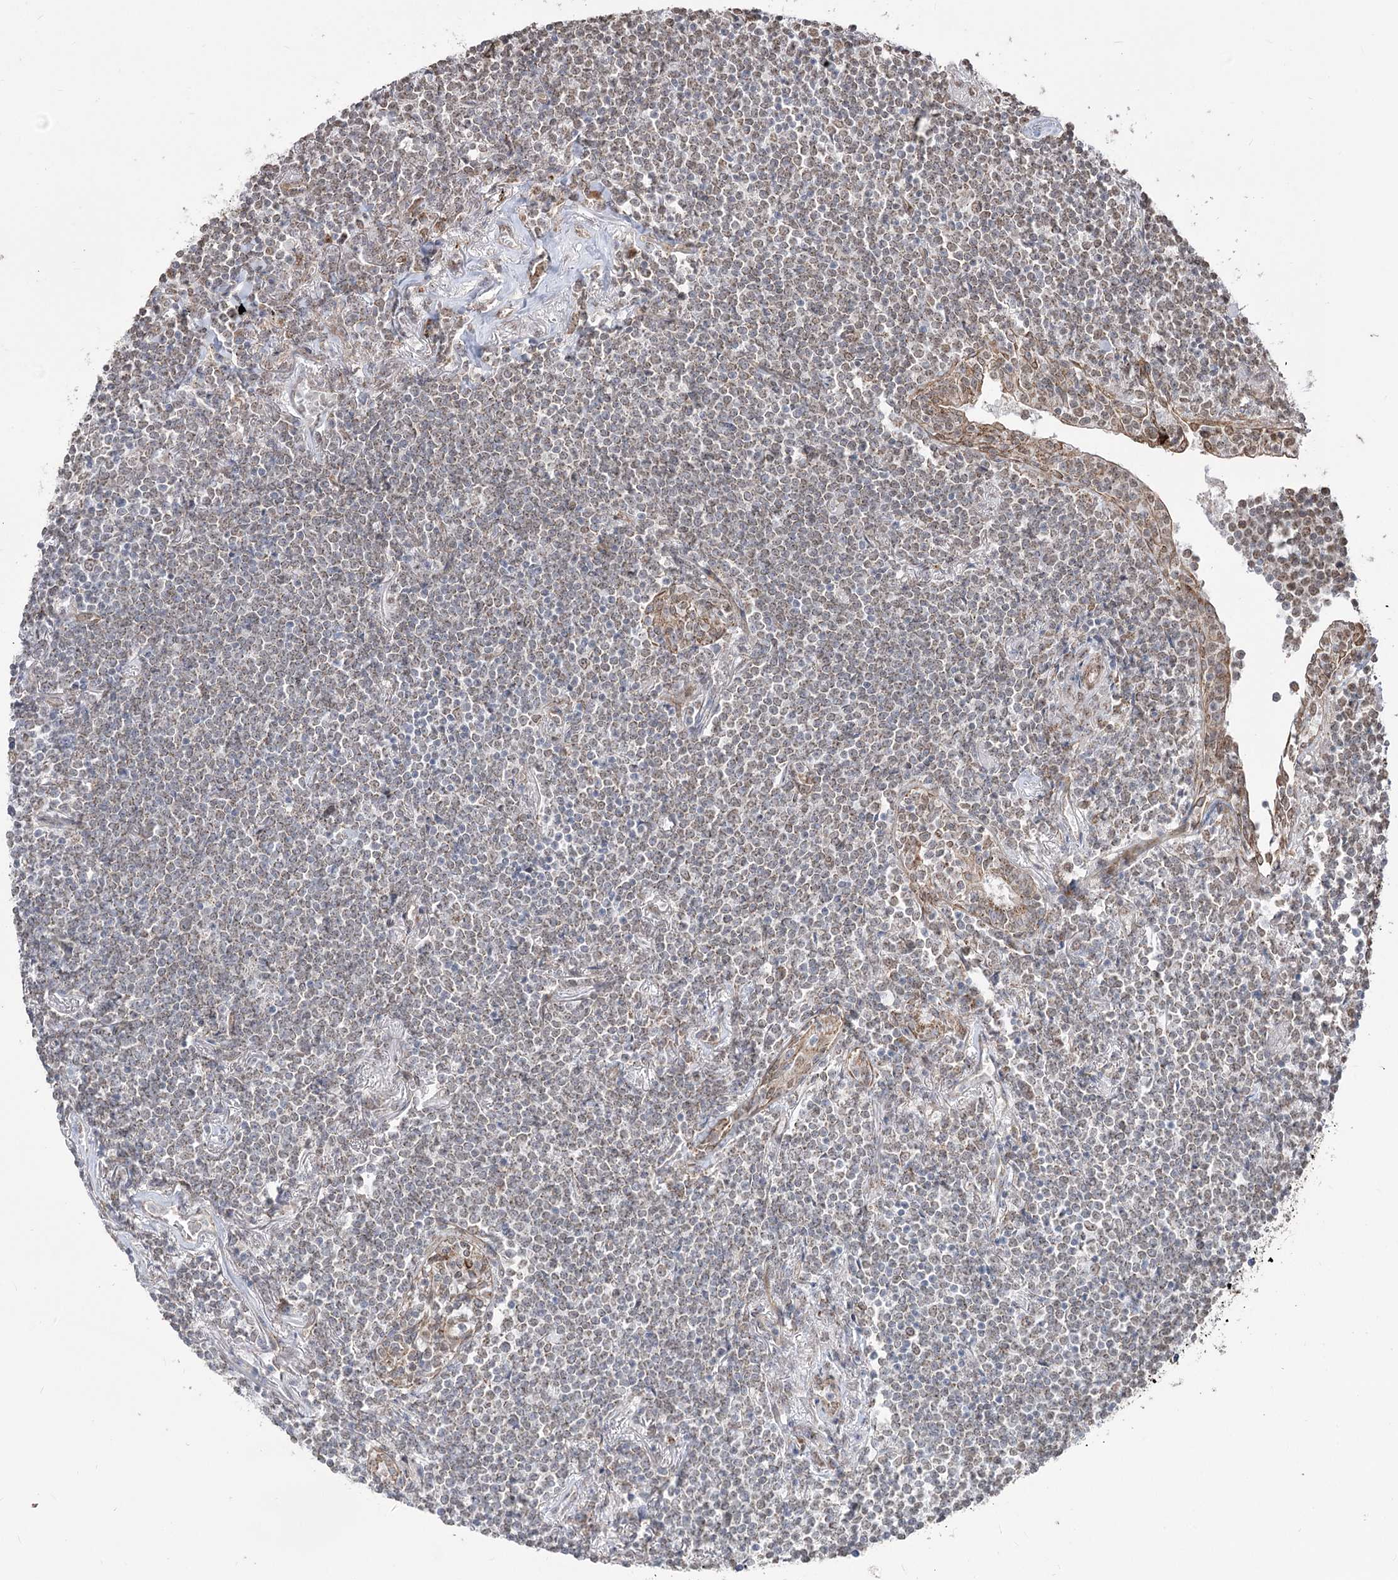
{"staining": {"intensity": "weak", "quantity": ">75%", "location": "cytoplasmic/membranous"}, "tissue": "lymphoma", "cell_type": "Tumor cells", "image_type": "cancer", "snomed": [{"axis": "morphology", "description": "Malignant lymphoma, non-Hodgkin's type, Low grade"}, {"axis": "topography", "description": "Lung"}], "caption": "The image displays immunohistochemical staining of lymphoma. There is weak cytoplasmic/membranous expression is present in approximately >75% of tumor cells. (DAB (3,3'-diaminobenzidine) = brown stain, brightfield microscopy at high magnification).", "gene": "ZSCAN23", "patient": {"sex": "female", "age": 71}}